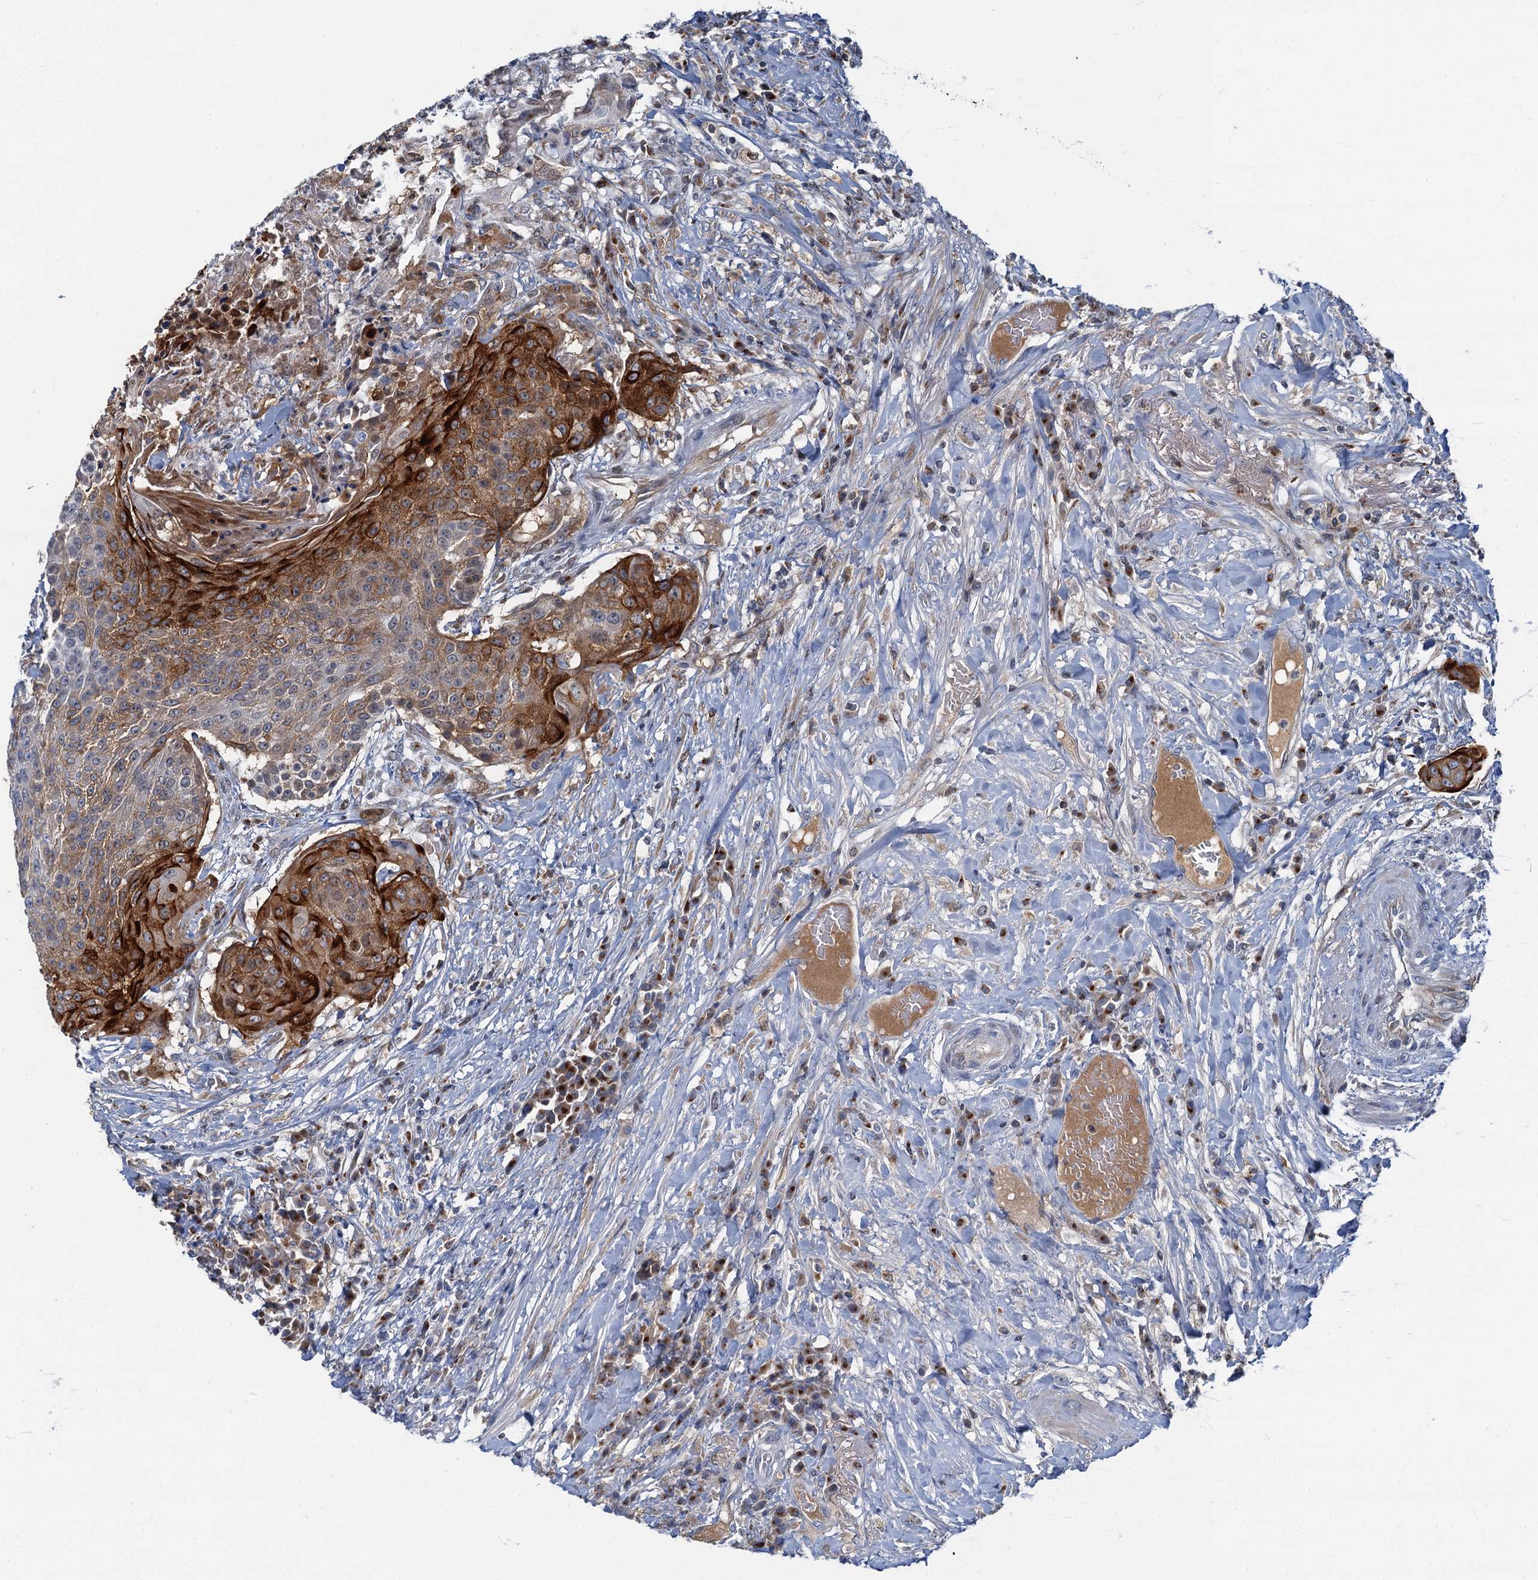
{"staining": {"intensity": "strong", "quantity": "25%-75%", "location": "cytoplasmic/membranous"}, "tissue": "urothelial cancer", "cell_type": "Tumor cells", "image_type": "cancer", "snomed": [{"axis": "morphology", "description": "Urothelial carcinoma, High grade"}, {"axis": "topography", "description": "Urinary bladder"}], "caption": "Human urothelial cancer stained with a protein marker shows strong staining in tumor cells.", "gene": "LYPD3", "patient": {"sex": "female", "age": 63}}